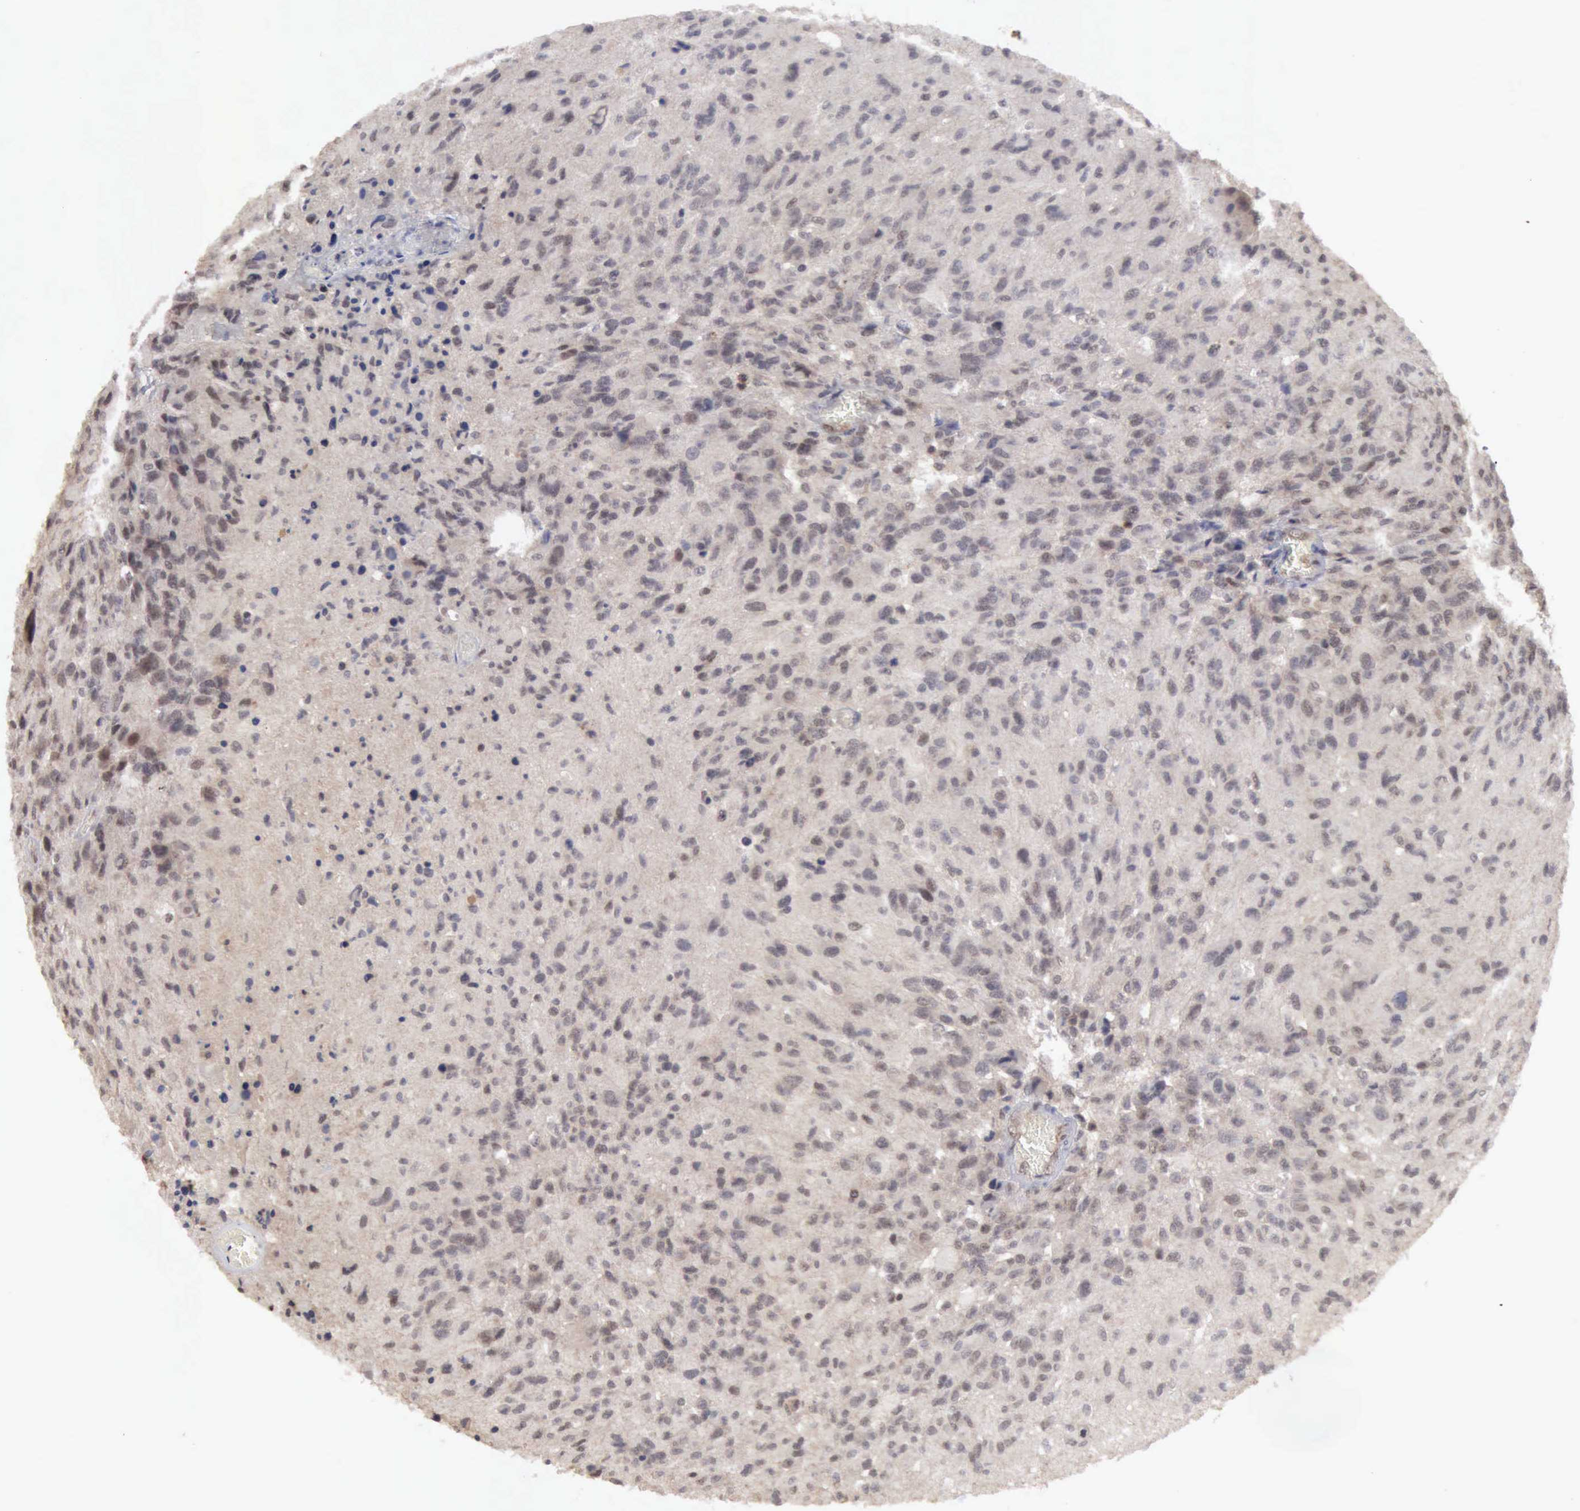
{"staining": {"intensity": "negative", "quantity": "none", "location": "none"}, "tissue": "glioma", "cell_type": "Tumor cells", "image_type": "cancer", "snomed": [{"axis": "morphology", "description": "Glioma, malignant, High grade"}, {"axis": "topography", "description": "Brain"}], "caption": "DAB immunohistochemical staining of glioma exhibits no significant staining in tumor cells.", "gene": "CDKN2A", "patient": {"sex": "male", "age": 69}}